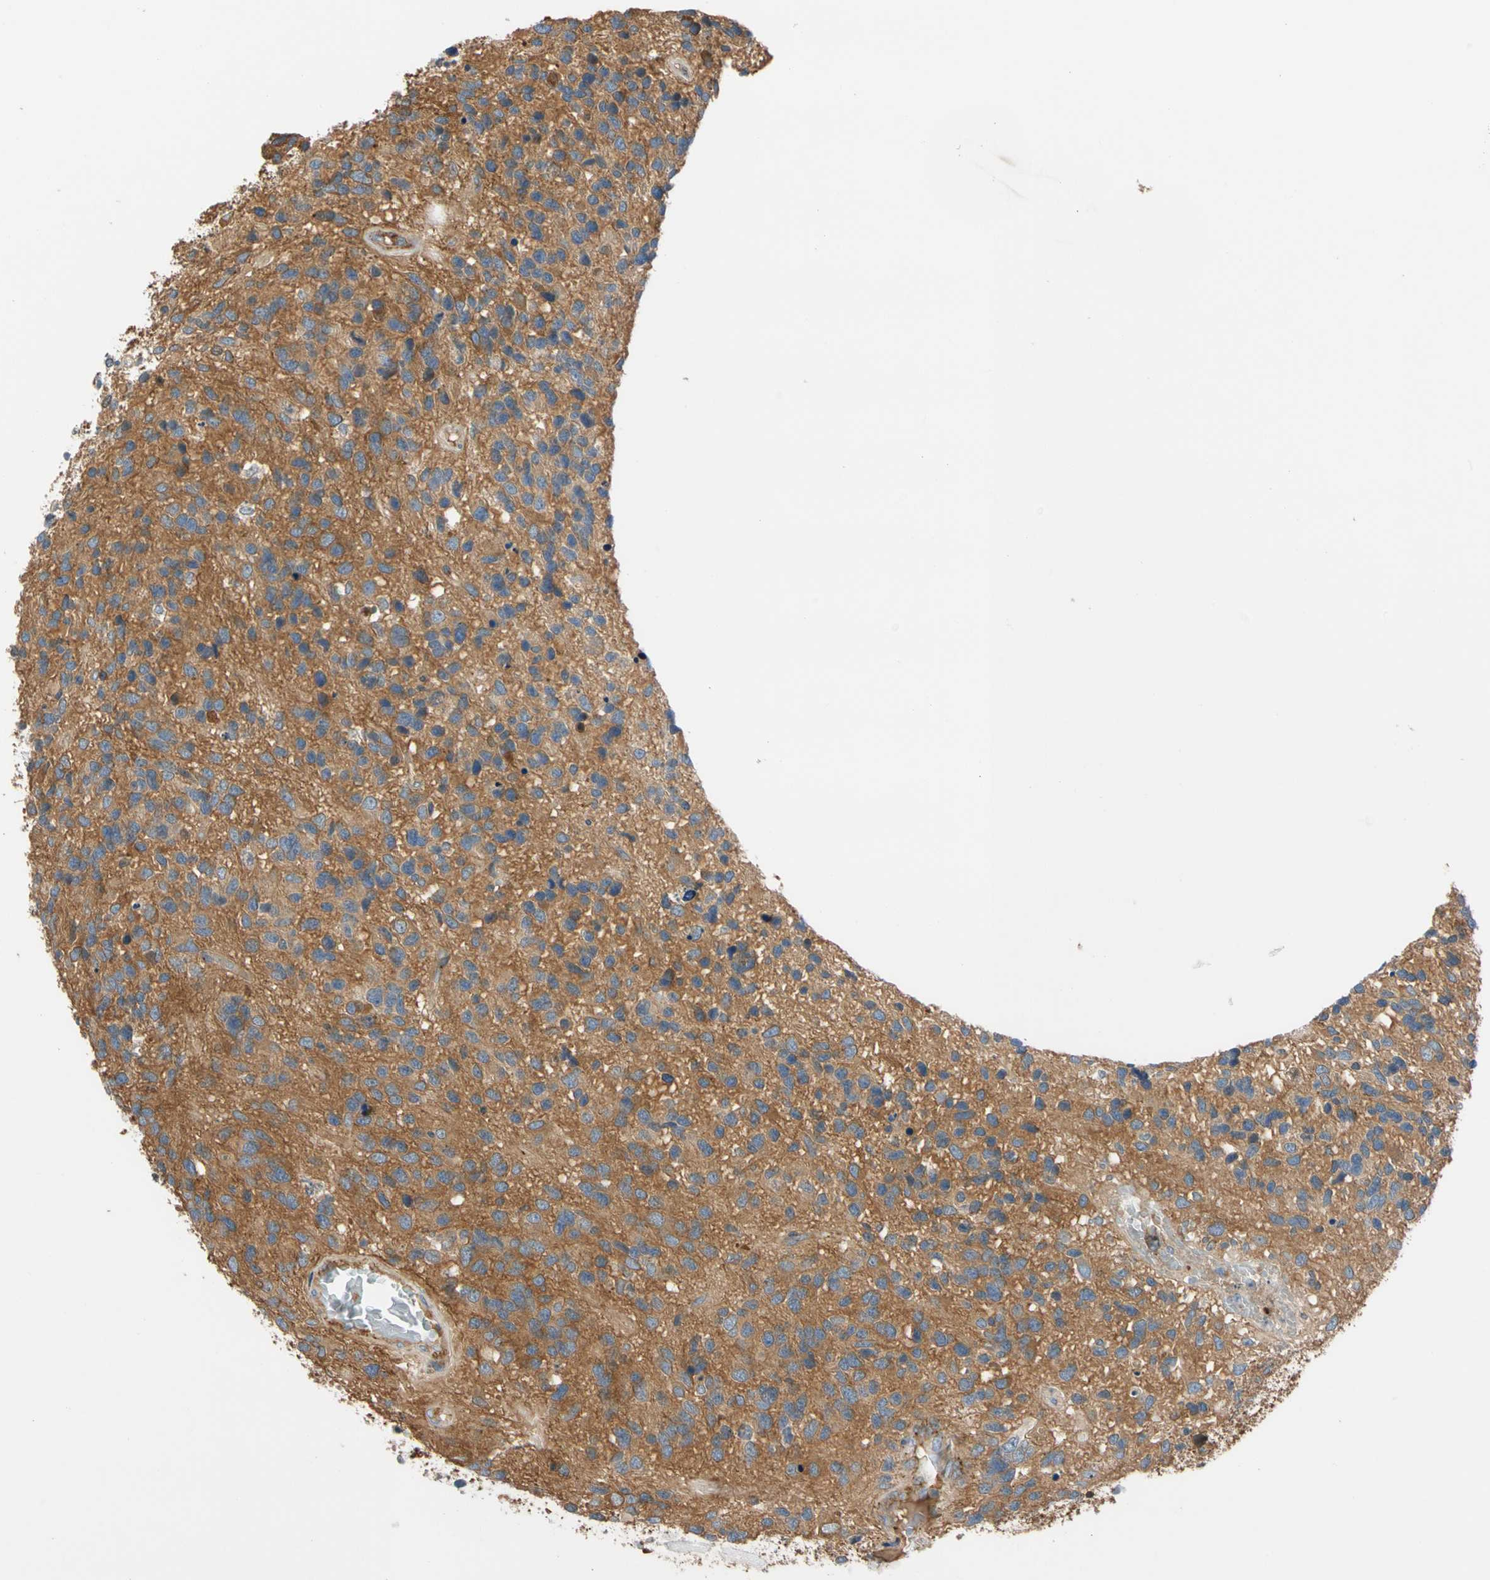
{"staining": {"intensity": "moderate", "quantity": ">75%", "location": "cytoplasmic/membranous"}, "tissue": "glioma", "cell_type": "Tumor cells", "image_type": "cancer", "snomed": [{"axis": "morphology", "description": "Glioma, malignant, High grade"}, {"axis": "topography", "description": "Brain"}], "caption": "Glioma stained for a protein (brown) exhibits moderate cytoplasmic/membranous positive staining in about >75% of tumor cells.", "gene": "ENTREP3", "patient": {"sex": "female", "age": 58}}